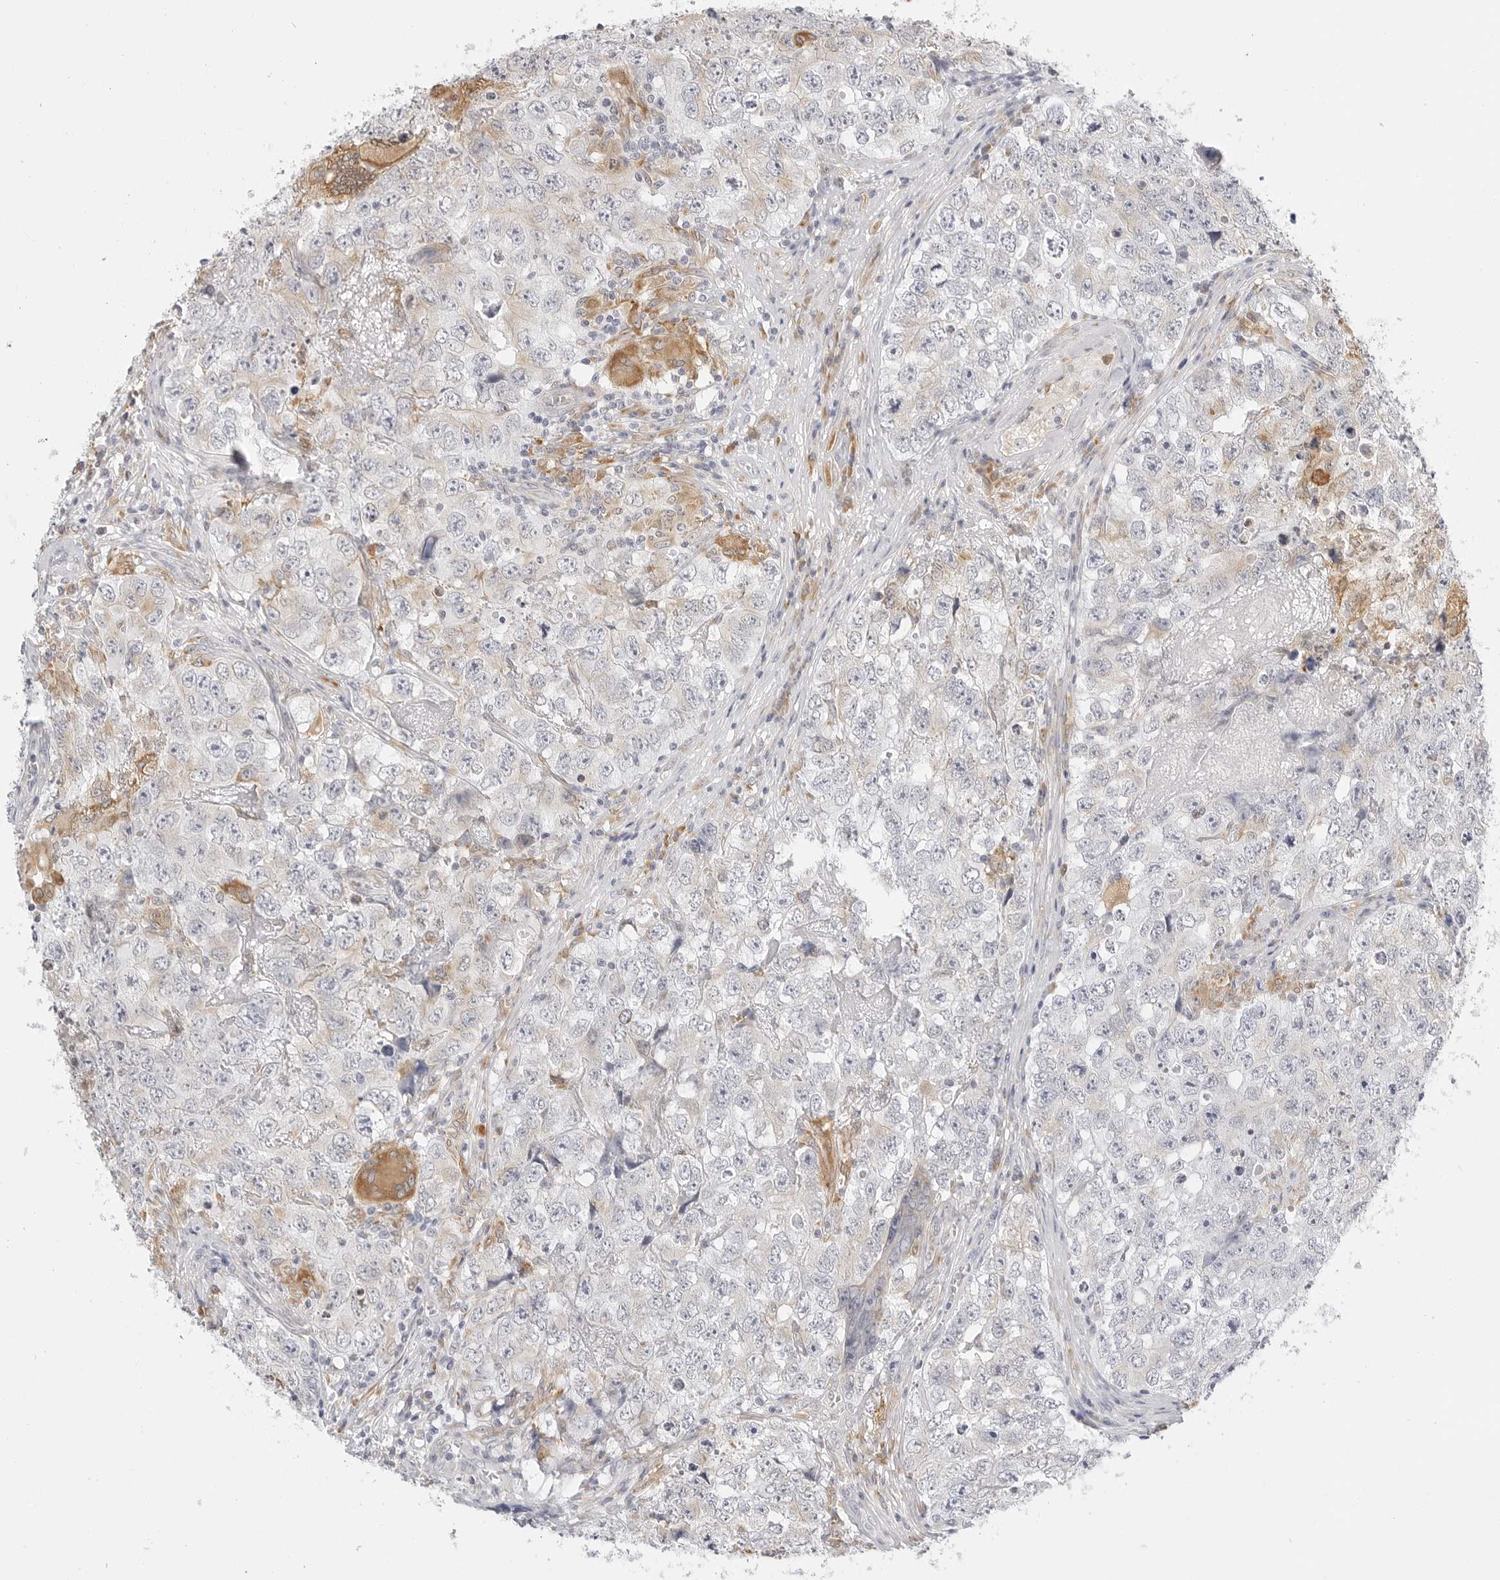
{"staining": {"intensity": "negative", "quantity": "none", "location": "none"}, "tissue": "testis cancer", "cell_type": "Tumor cells", "image_type": "cancer", "snomed": [{"axis": "morphology", "description": "Seminoma, NOS"}, {"axis": "morphology", "description": "Carcinoma, Embryonal, NOS"}, {"axis": "topography", "description": "Testis"}], "caption": "Immunohistochemistry of human seminoma (testis) demonstrates no positivity in tumor cells.", "gene": "THEM4", "patient": {"sex": "male", "age": 43}}